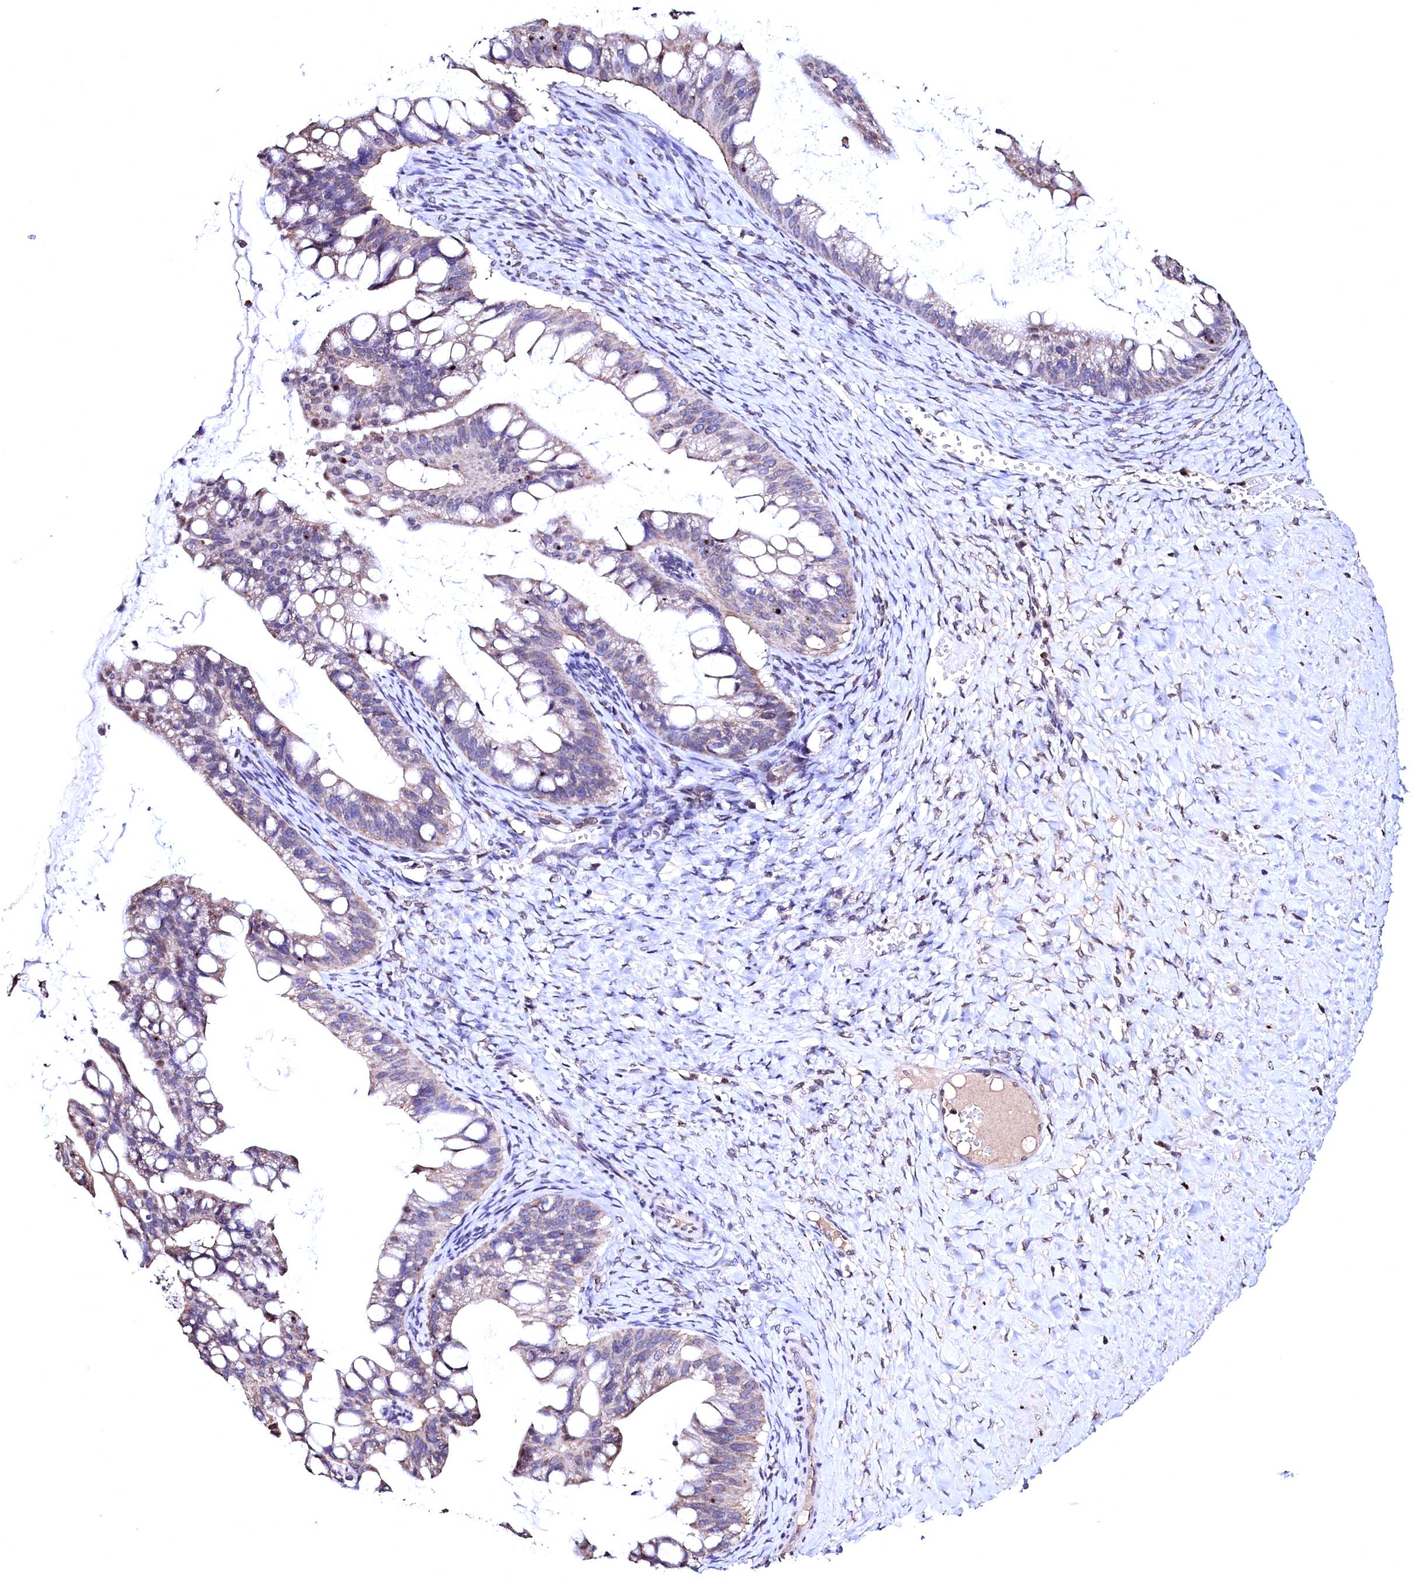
{"staining": {"intensity": "weak", "quantity": "25%-75%", "location": "cytoplasmic/membranous"}, "tissue": "ovarian cancer", "cell_type": "Tumor cells", "image_type": "cancer", "snomed": [{"axis": "morphology", "description": "Cystadenocarcinoma, mucinous, NOS"}, {"axis": "topography", "description": "Ovary"}], "caption": "Protein staining displays weak cytoplasmic/membranous positivity in approximately 25%-75% of tumor cells in ovarian cancer.", "gene": "HAND1", "patient": {"sex": "female", "age": 73}}